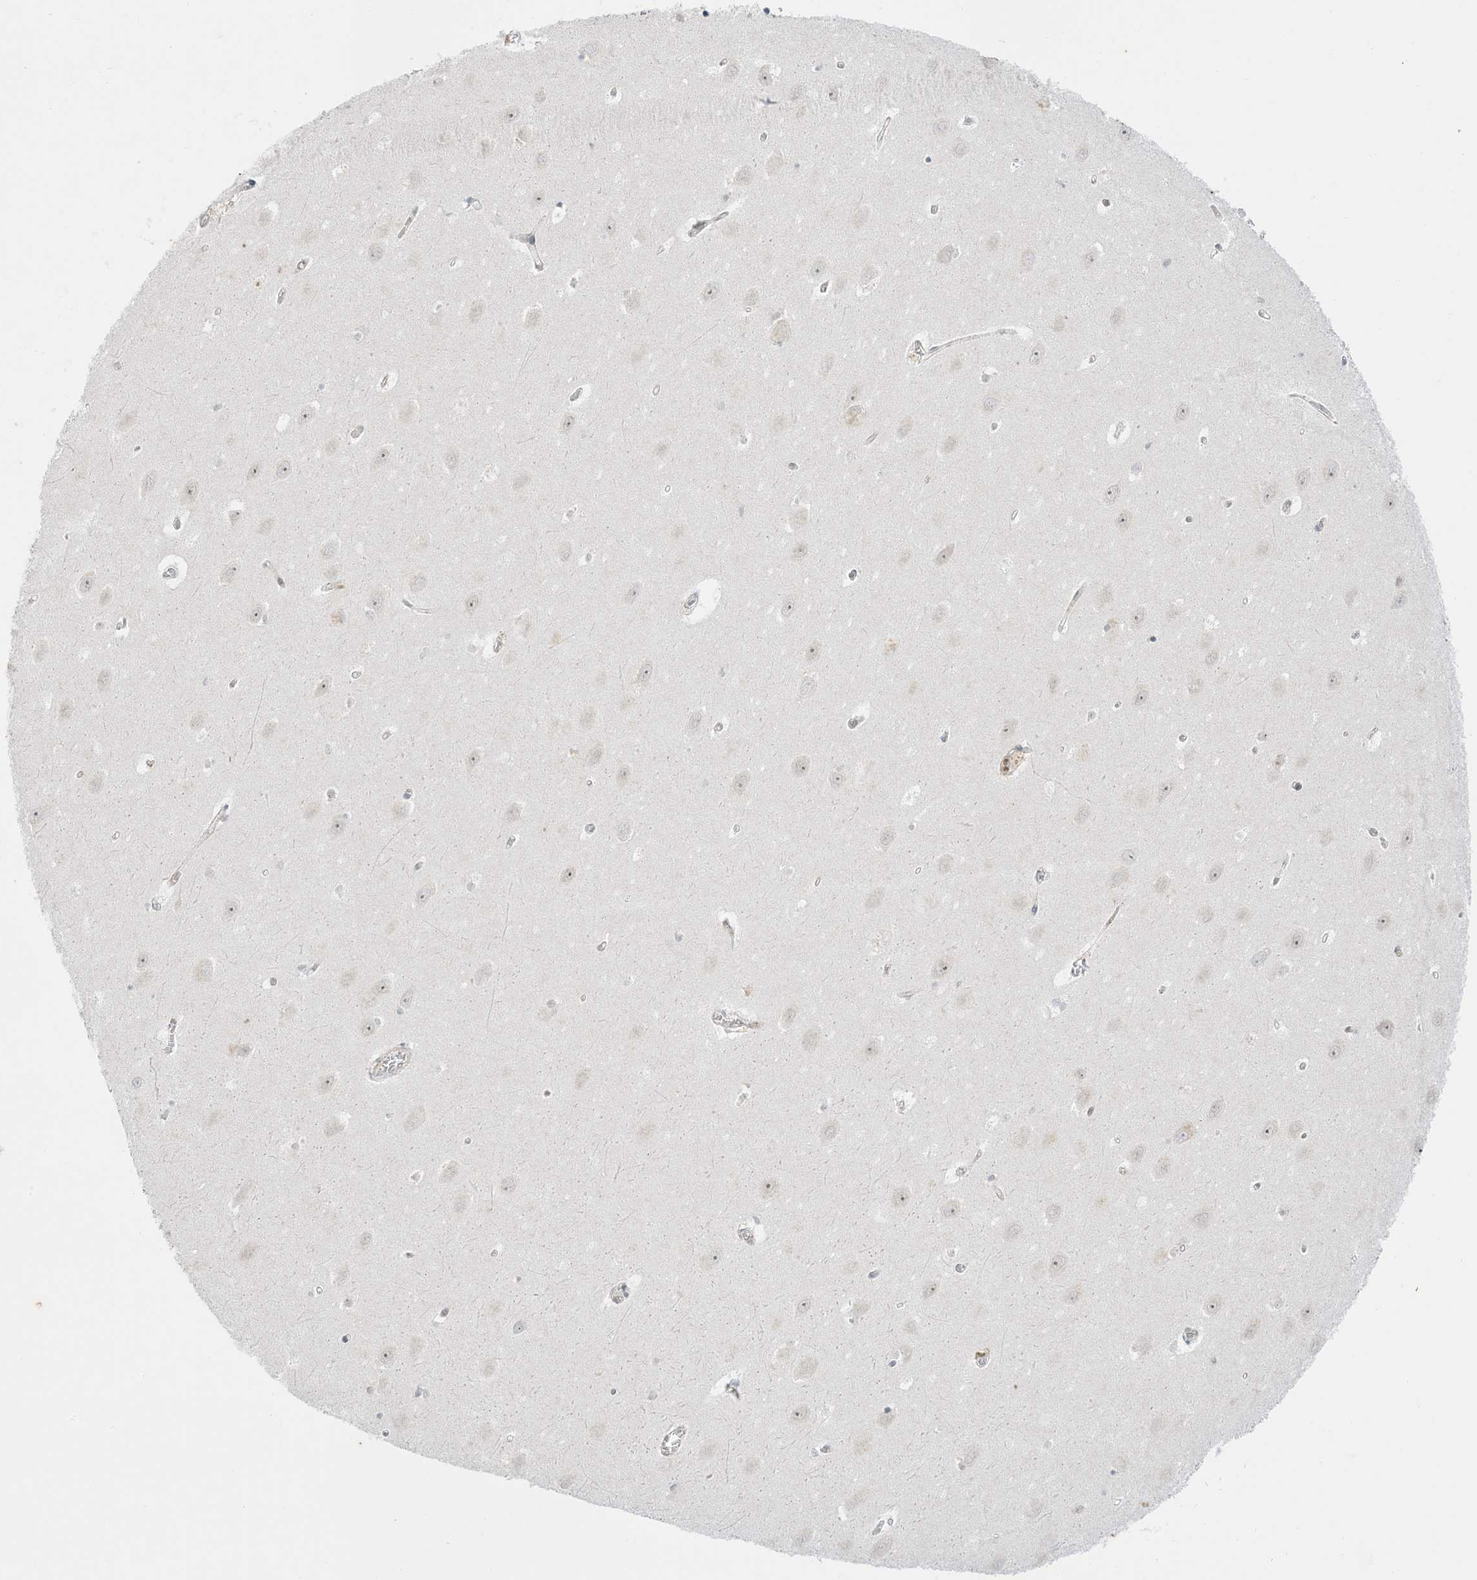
{"staining": {"intensity": "negative", "quantity": "none", "location": "none"}, "tissue": "hippocampus", "cell_type": "Glial cells", "image_type": "normal", "snomed": [{"axis": "morphology", "description": "Normal tissue, NOS"}, {"axis": "topography", "description": "Hippocampus"}], "caption": "Protein analysis of benign hippocampus exhibits no significant expression in glial cells.", "gene": "RAC1", "patient": {"sex": "female", "age": 64}}